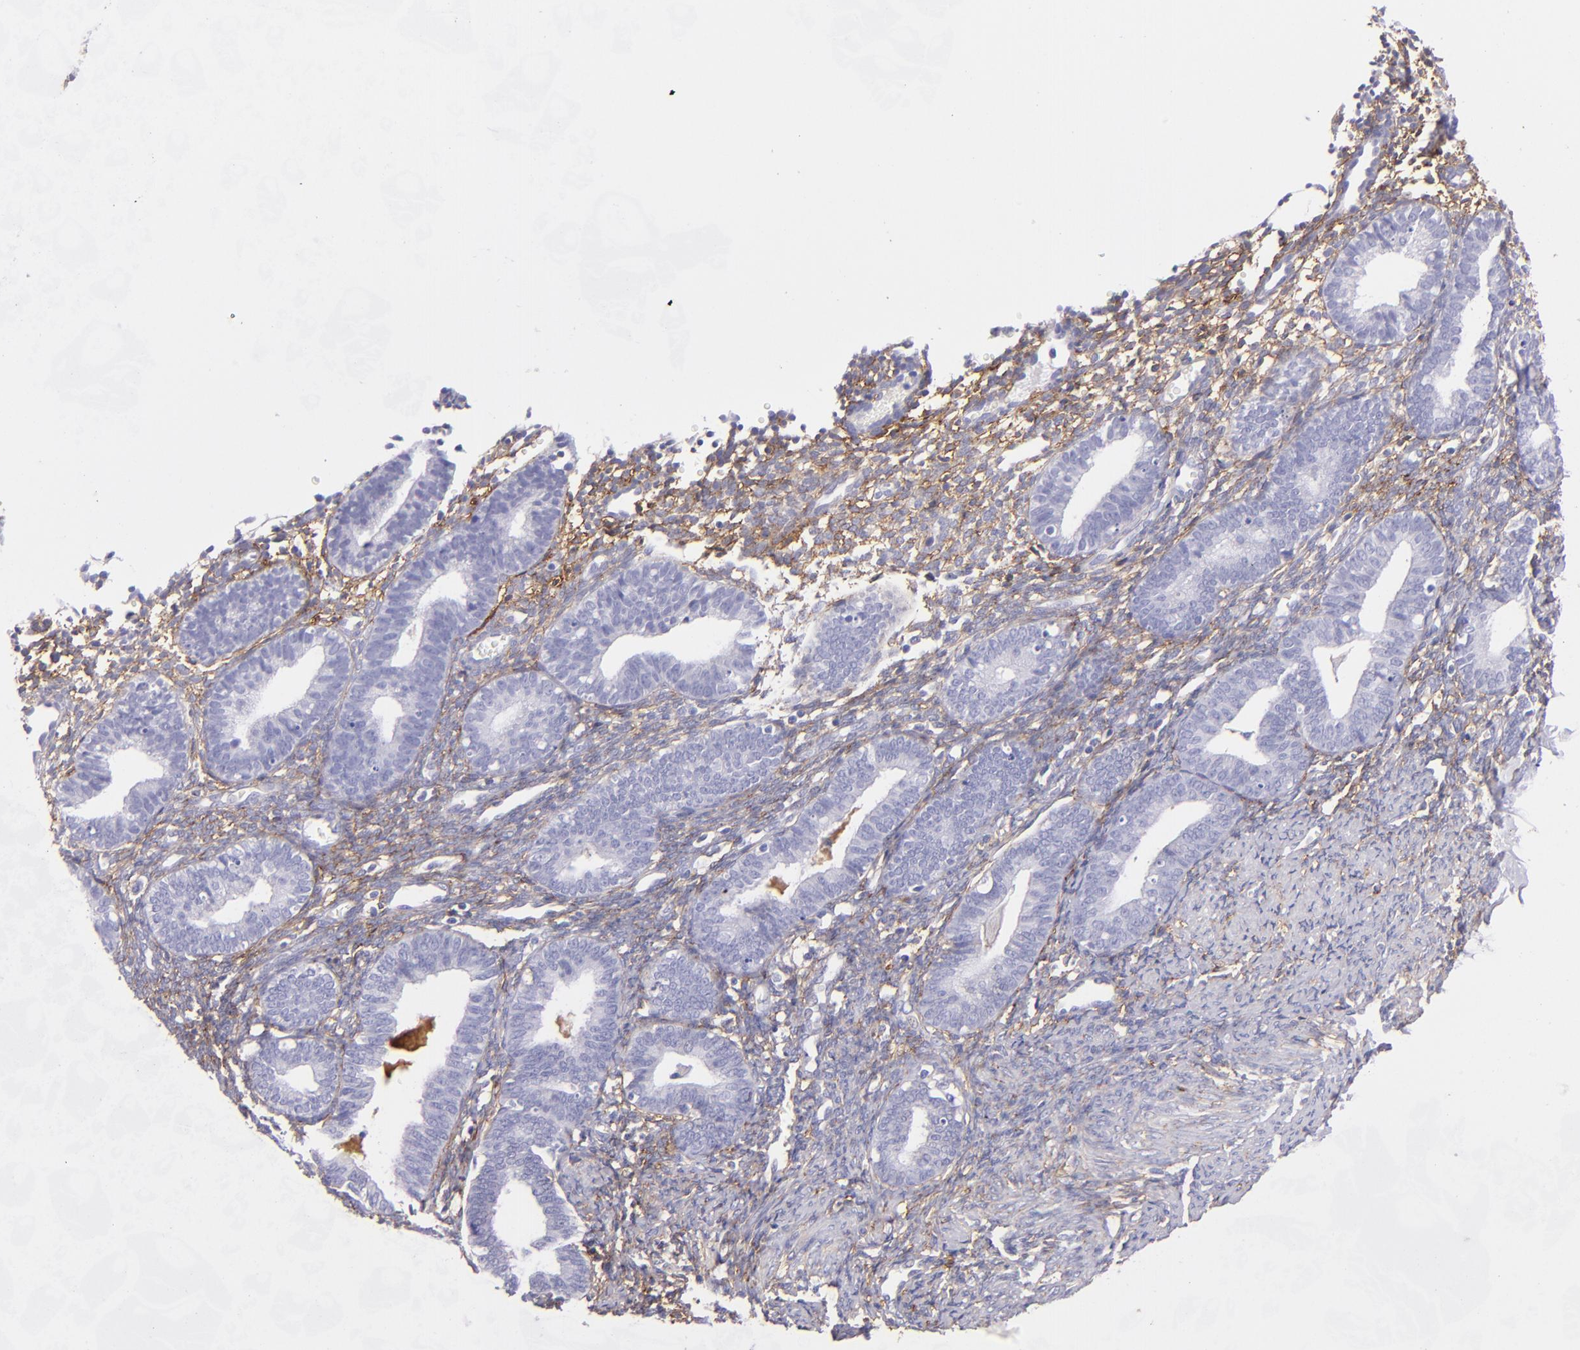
{"staining": {"intensity": "strong", "quantity": ">75%", "location": "cytoplasmic/membranous"}, "tissue": "endometrium", "cell_type": "Cells in endometrial stroma", "image_type": "normal", "snomed": [{"axis": "morphology", "description": "Normal tissue, NOS"}, {"axis": "topography", "description": "Endometrium"}], "caption": "This micrograph exhibits normal endometrium stained with IHC to label a protein in brown. The cytoplasmic/membranous of cells in endometrial stroma show strong positivity for the protein. Nuclei are counter-stained blue.", "gene": "CD81", "patient": {"sex": "female", "age": 61}}